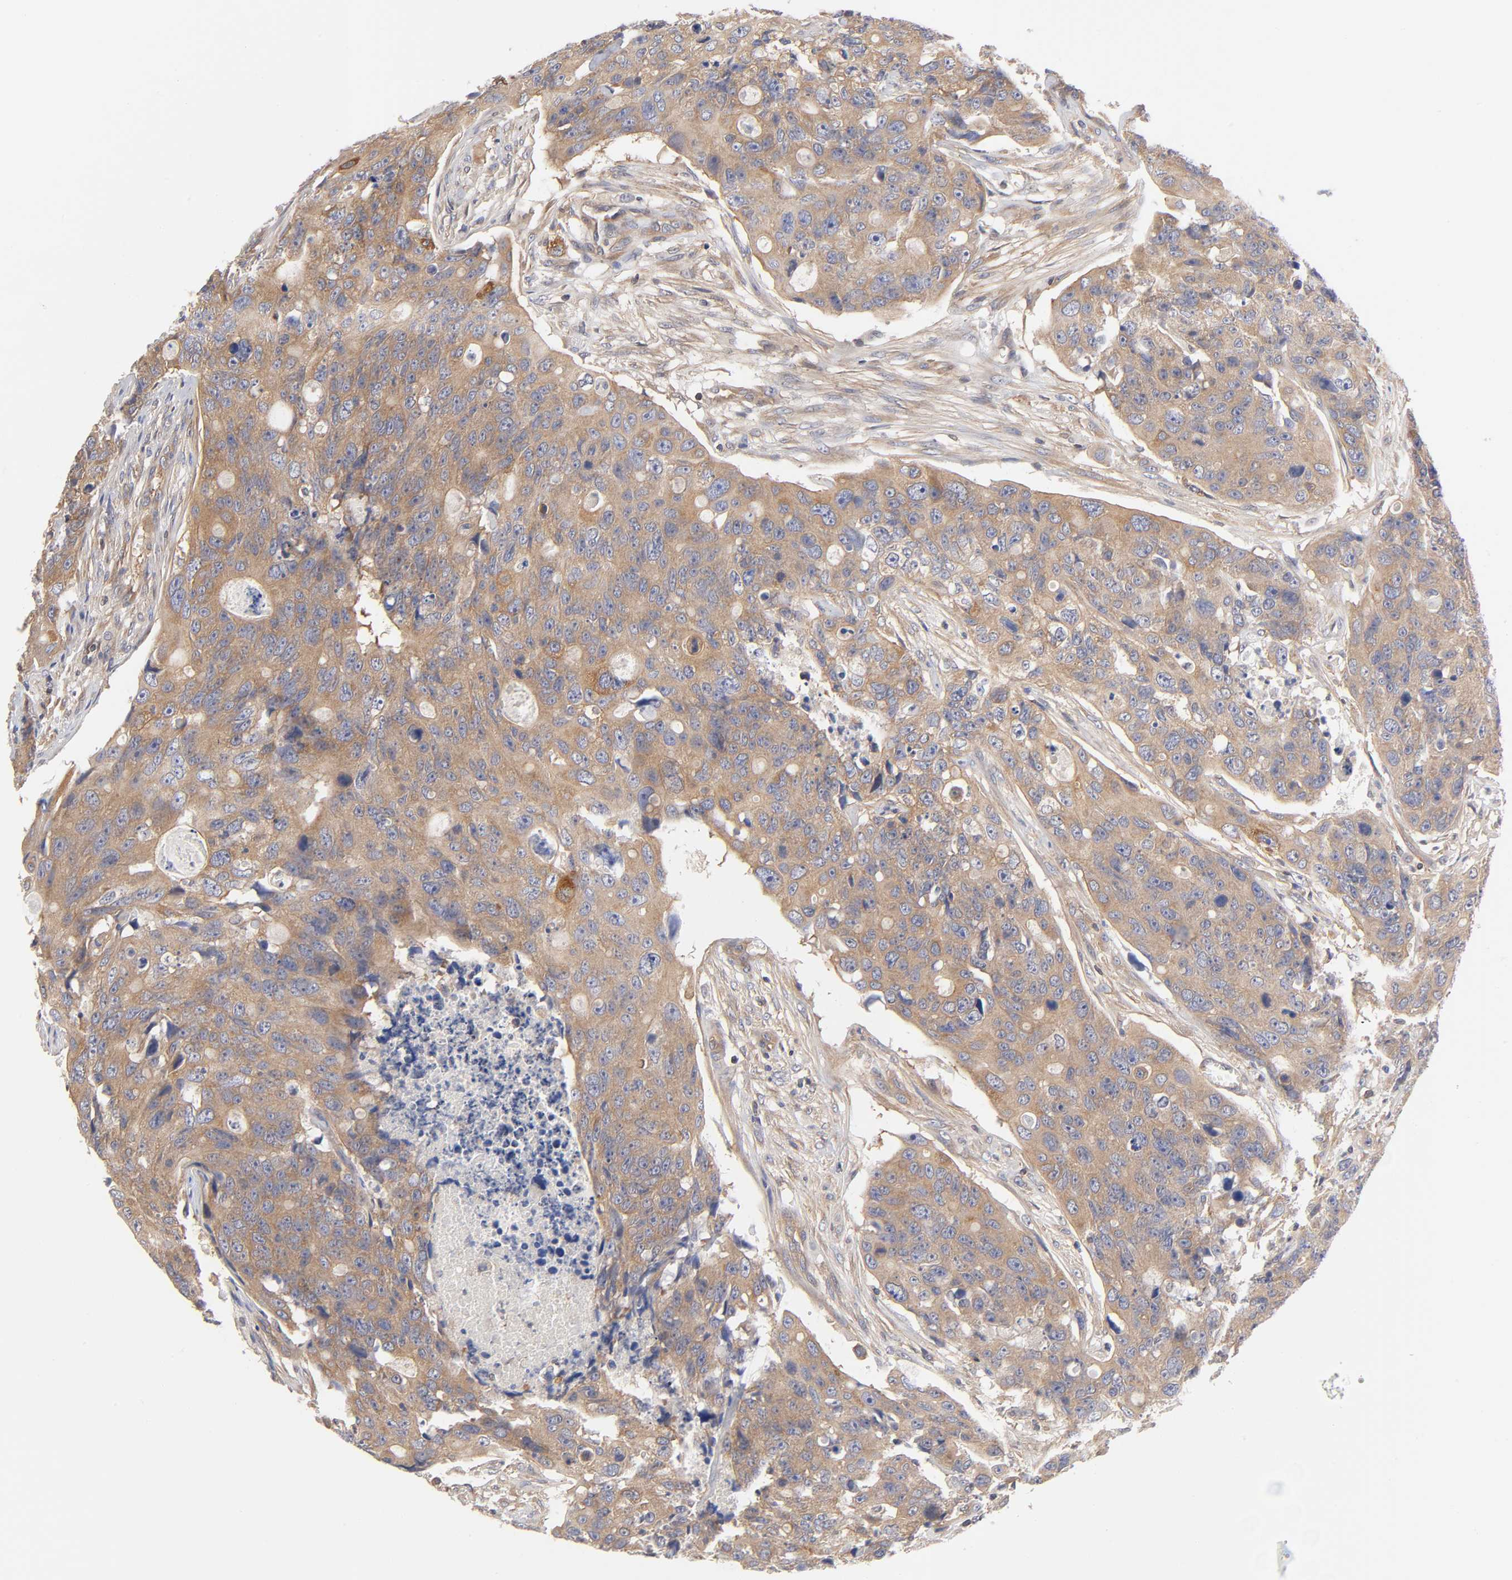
{"staining": {"intensity": "weak", "quantity": ">75%", "location": "cytoplasmic/membranous"}, "tissue": "colorectal cancer", "cell_type": "Tumor cells", "image_type": "cancer", "snomed": [{"axis": "morphology", "description": "Adenocarcinoma, NOS"}, {"axis": "topography", "description": "Colon"}], "caption": "Immunohistochemical staining of adenocarcinoma (colorectal) reveals low levels of weak cytoplasmic/membranous staining in about >75% of tumor cells.", "gene": "STRN3", "patient": {"sex": "female", "age": 57}}